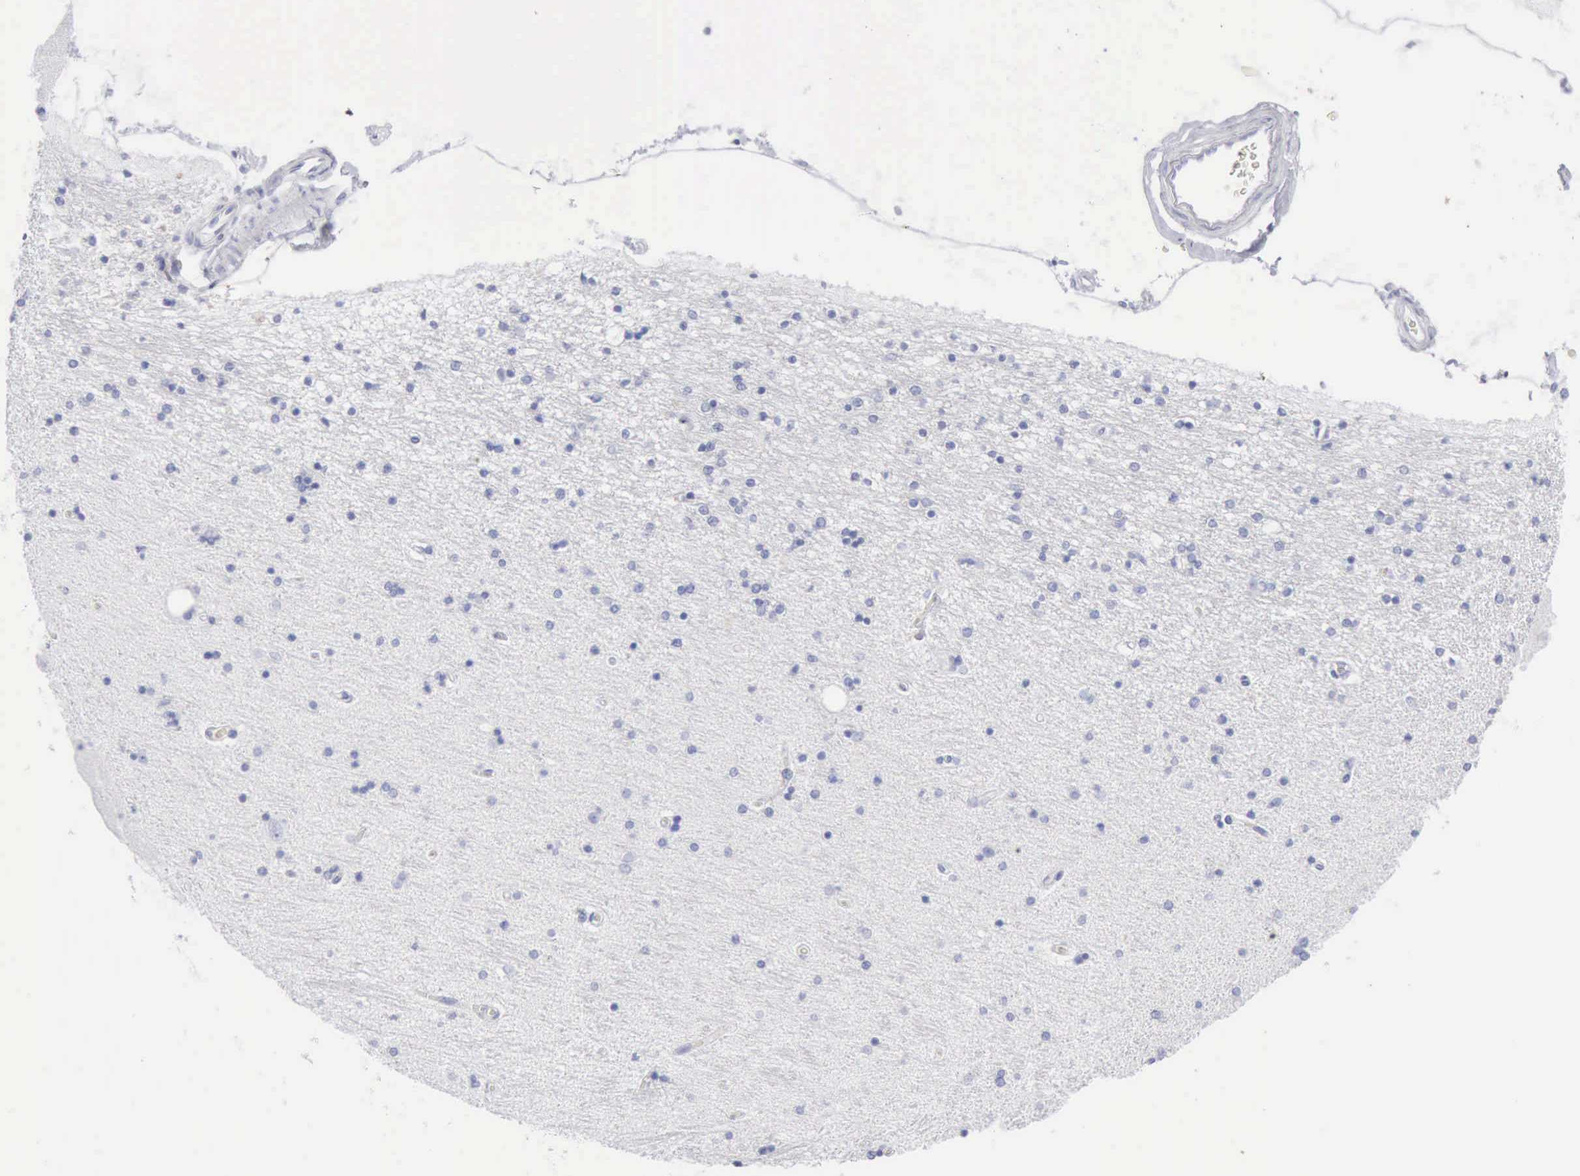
{"staining": {"intensity": "negative", "quantity": "none", "location": "none"}, "tissue": "hippocampus", "cell_type": "Glial cells", "image_type": "normal", "snomed": [{"axis": "morphology", "description": "Normal tissue, NOS"}, {"axis": "topography", "description": "Hippocampus"}], "caption": "The IHC histopathology image has no significant staining in glial cells of hippocampus.", "gene": "KRT5", "patient": {"sex": "female", "age": 54}}